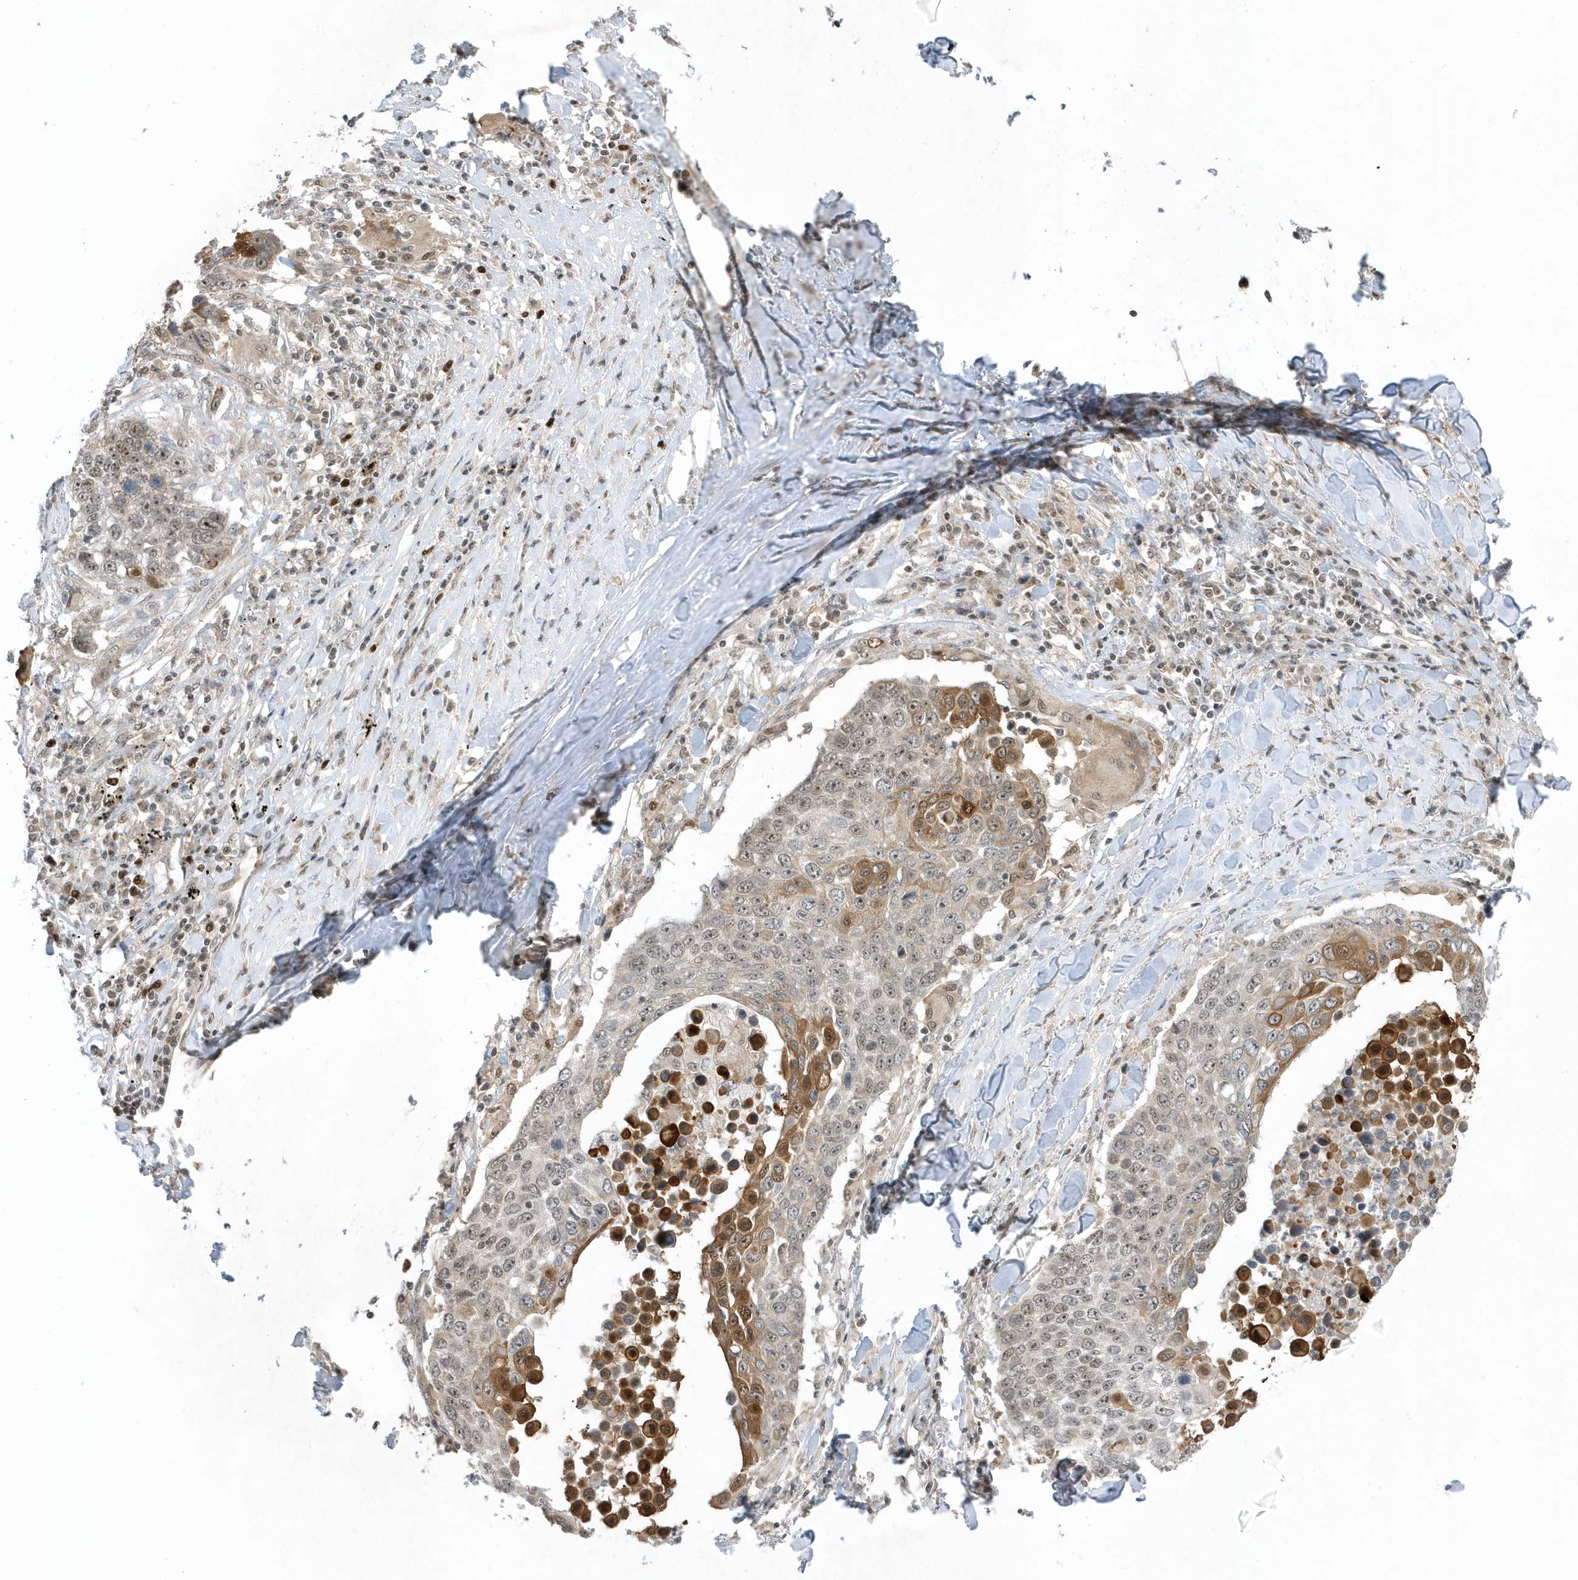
{"staining": {"intensity": "moderate", "quantity": ">75%", "location": "cytoplasmic/membranous,nuclear"}, "tissue": "lung cancer", "cell_type": "Tumor cells", "image_type": "cancer", "snomed": [{"axis": "morphology", "description": "Squamous cell carcinoma, NOS"}, {"axis": "topography", "description": "Lung"}], "caption": "An image of human lung squamous cell carcinoma stained for a protein reveals moderate cytoplasmic/membranous and nuclear brown staining in tumor cells.", "gene": "ZNF740", "patient": {"sex": "male", "age": 66}}